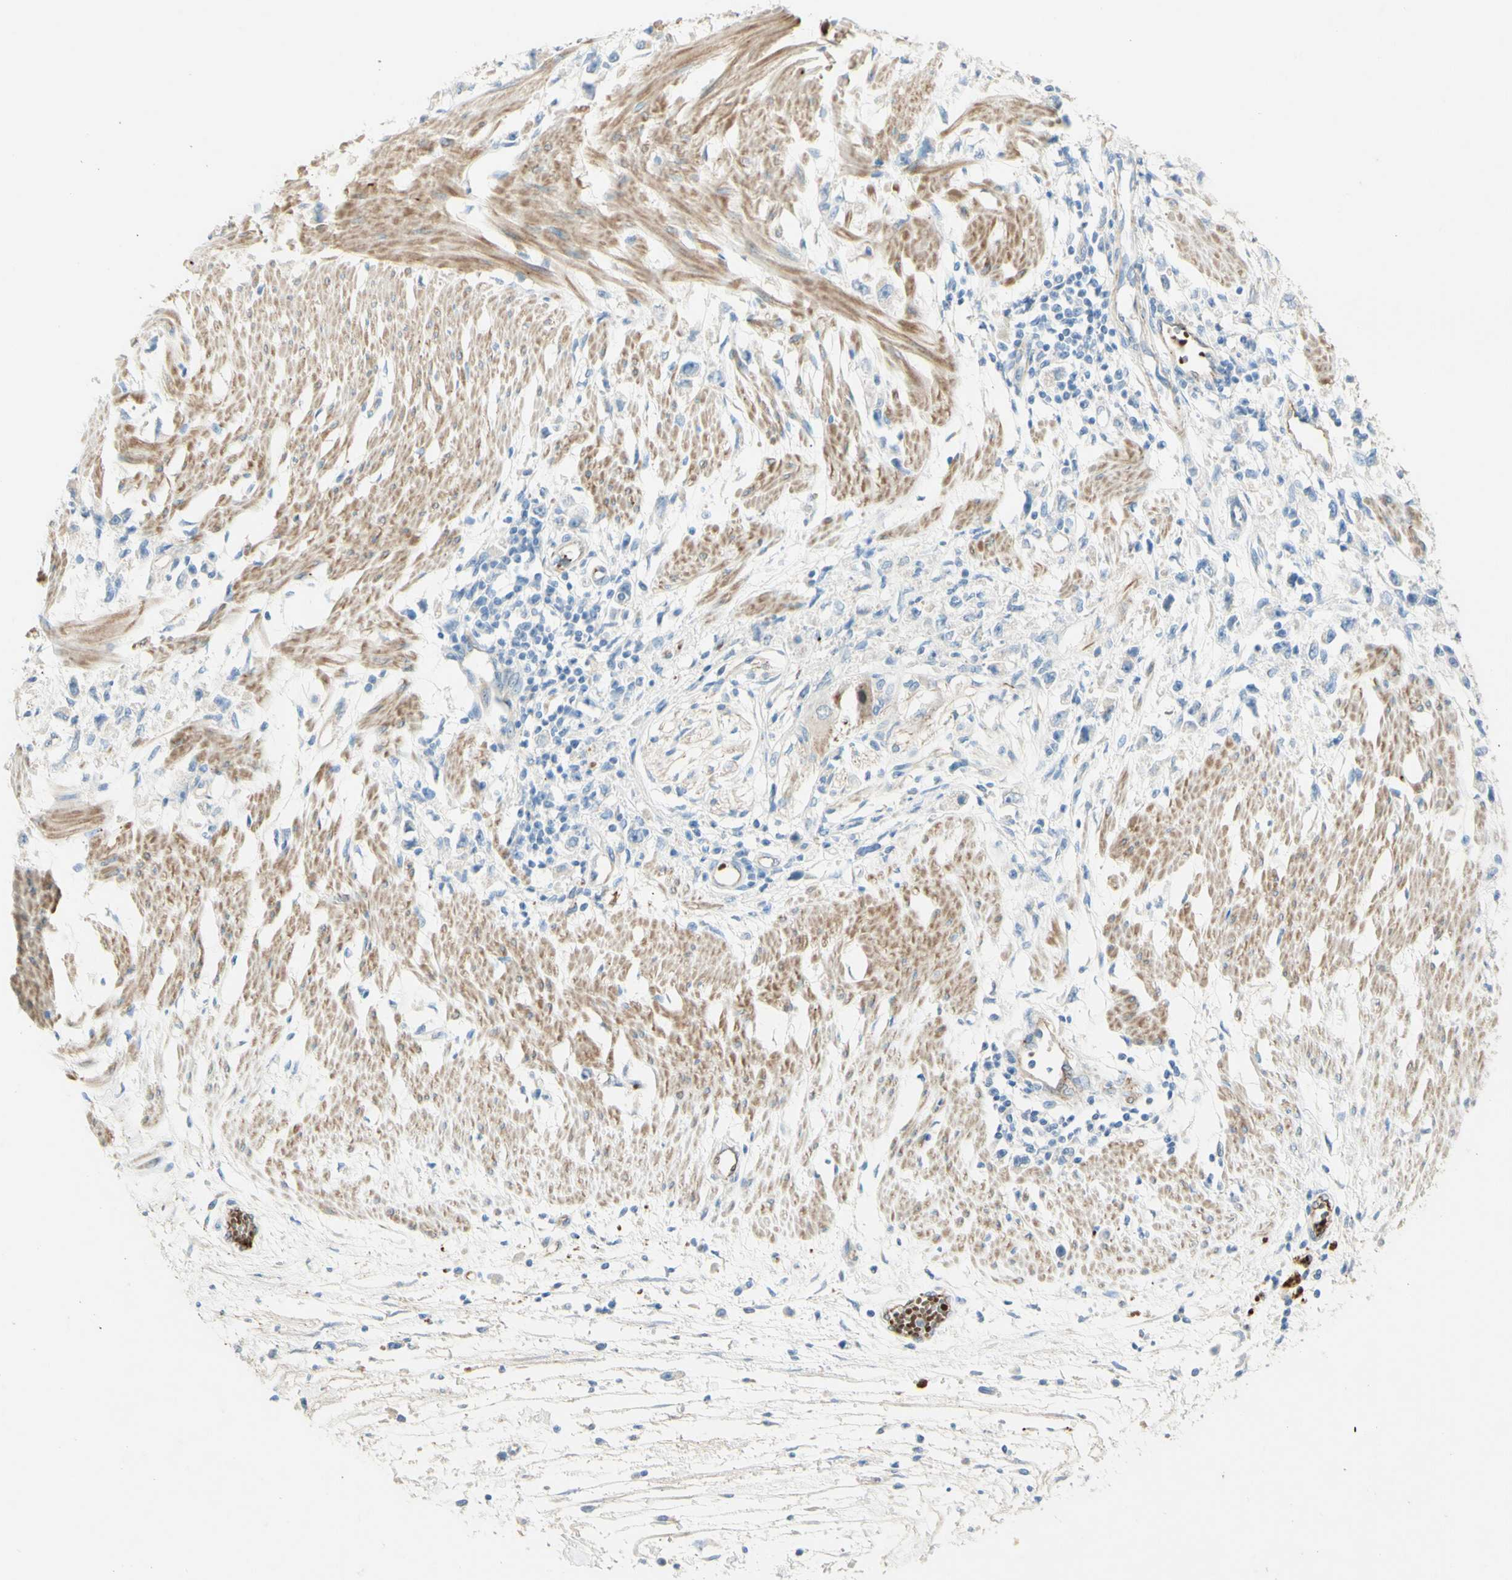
{"staining": {"intensity": "negative", "quantity": "none", "location": "none"}, "tissue": "stomach cancer", "cell_type": "Tumor cells", "image_type": "cancer", "snomed": [{"axis": "morphology", "description": "Adenocarcinoma, NOS"}, {"axis": "topography", "description": "Stomach"}], "caption": "High magnification brightfield microscopy of stomach cancer stained with DAB (brown) and counterstained with hematoxylin (blue): tumor cells show no significant staining.", "gene": "GAN", "patient": {"sex": "female", "age": 59}}